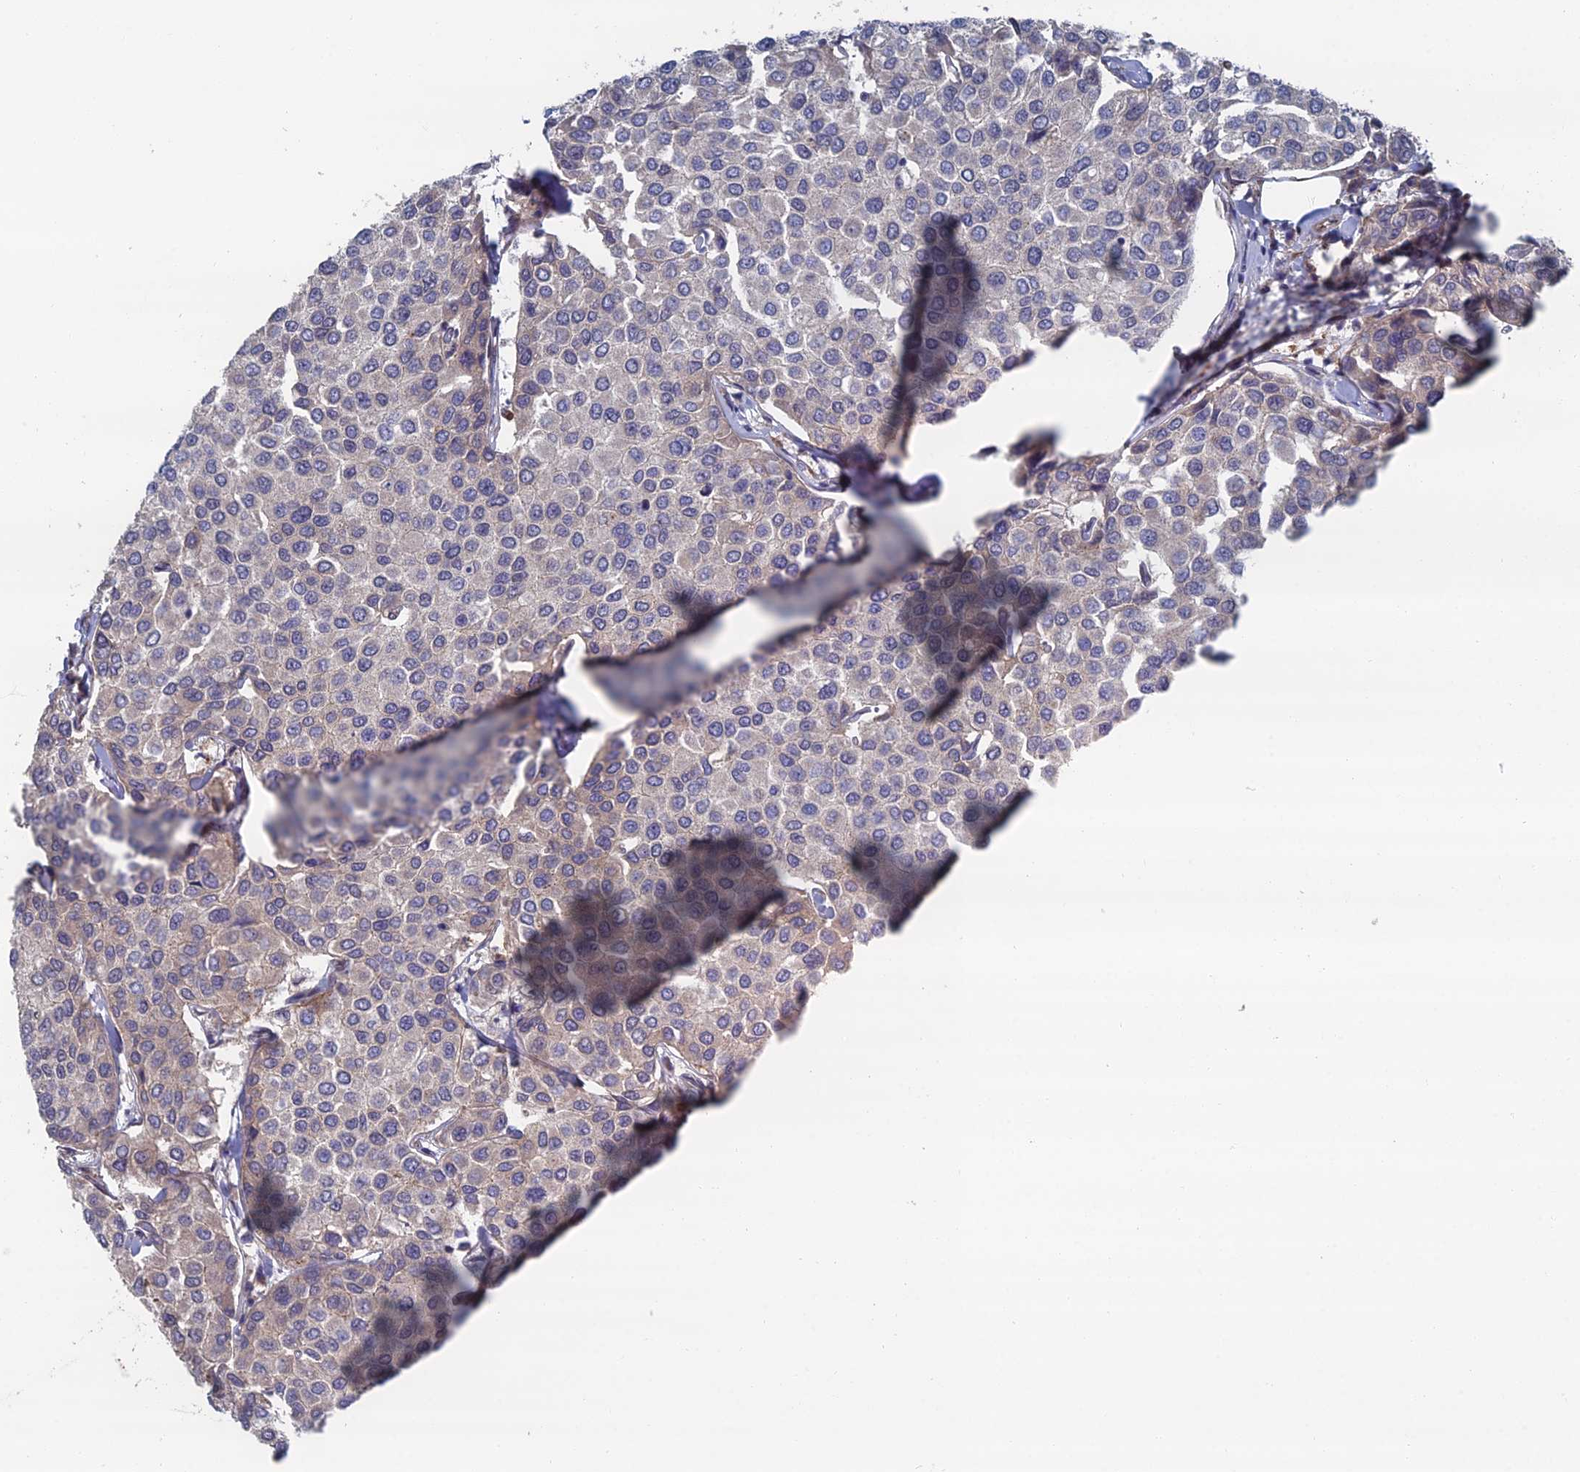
{"staining": {"intensity": "negative", "quantity": "none", "location": "none"}, "tissue": "breast cancer", "cell_type": "Tumor cells", "image_type": "cancer", "snomed": [{"axis": "morphology", "description": "Duct carcinoma"}, {"axis": "topography", "description": "Breast"}], "caption": "This photomicrograph is of breast infiltrating ductal carcinoma stained with immunohistochemistry to label a protein in brown with the nuclei are counter-stained blue. There is no staining in tumor cells.", "gene": "GTF2IRD1", "patient": {"sex": "female", "age": 55}}